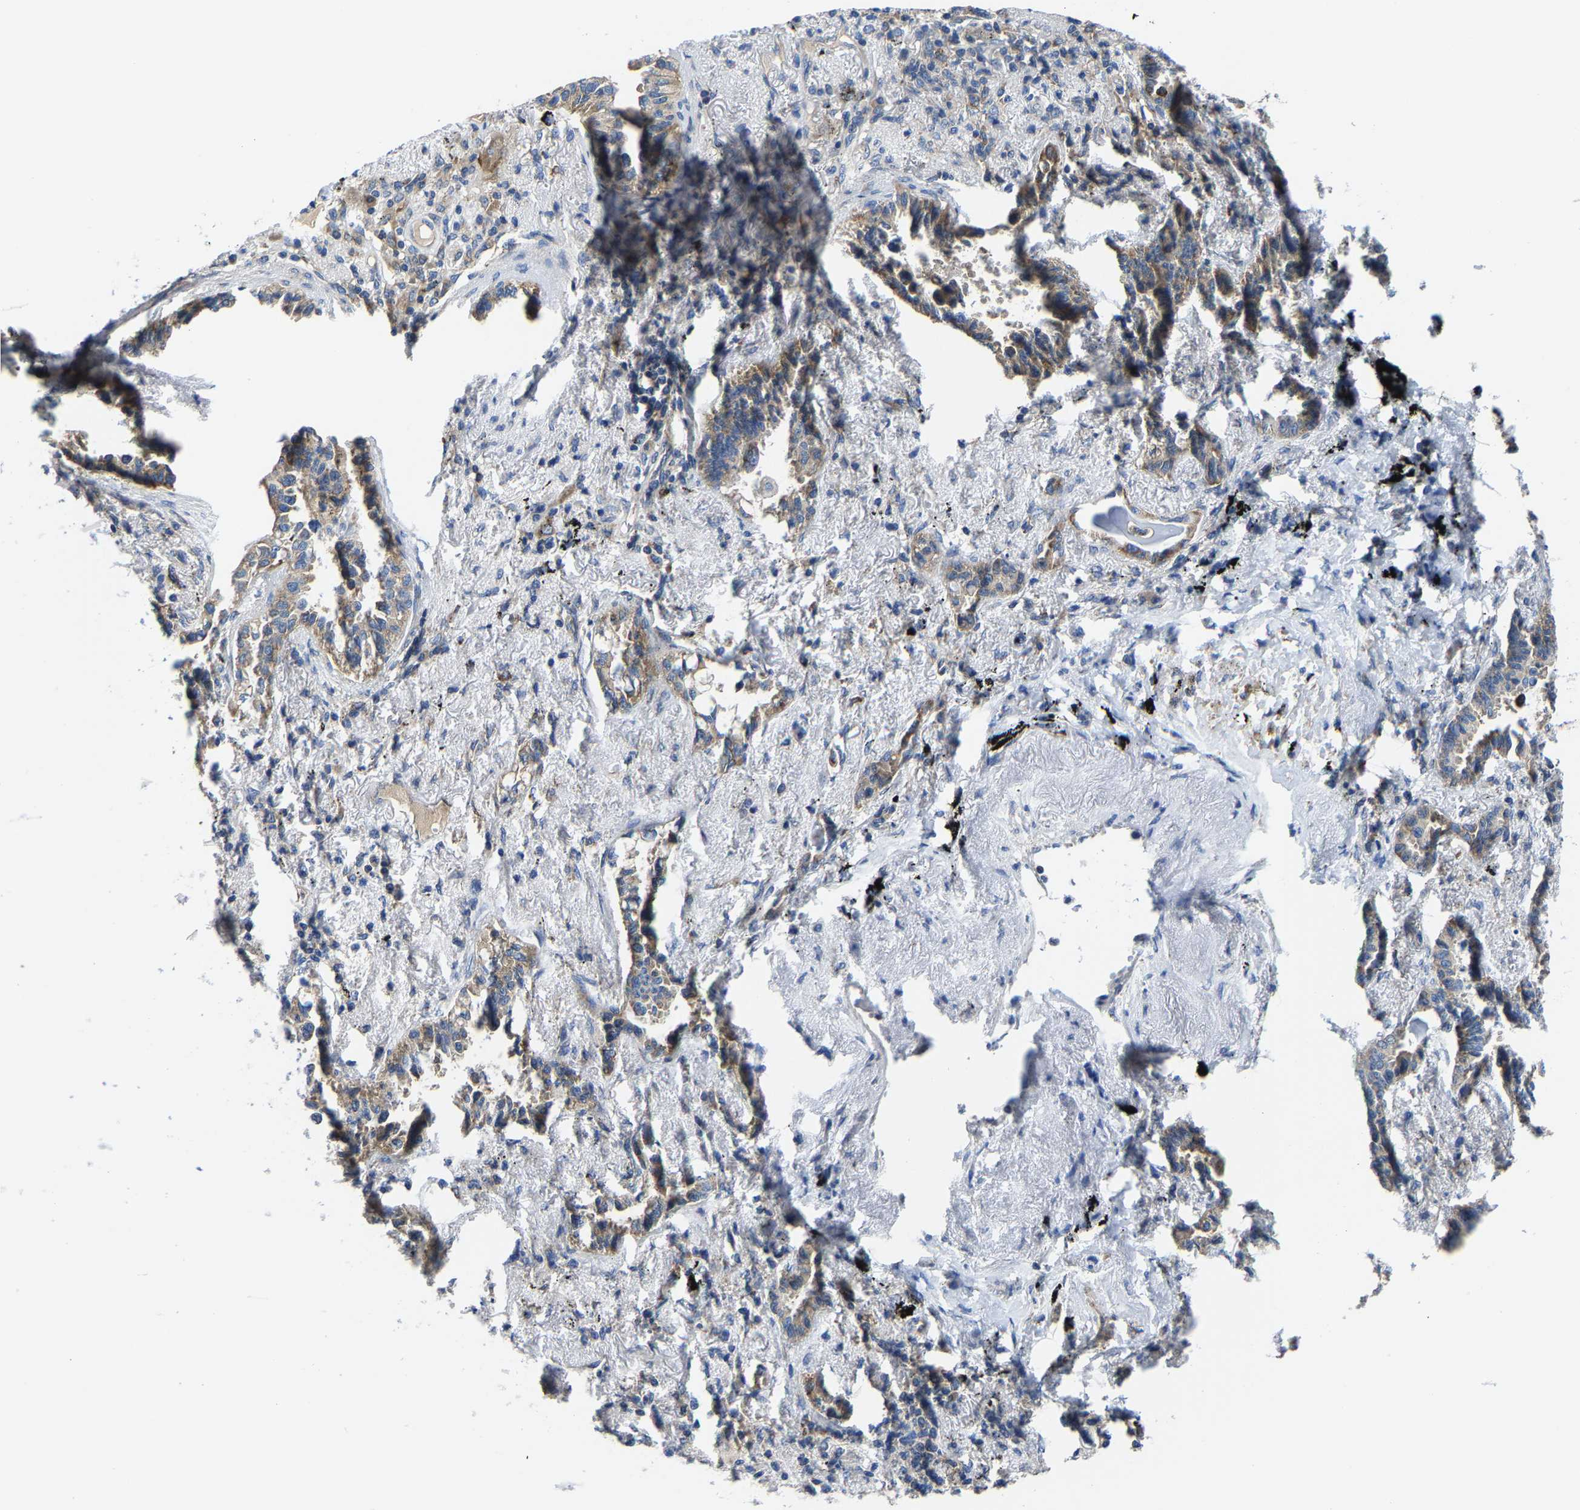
{"staining": {"intensity": "moderate", "quantity": "25%-75%", "location": "cytoplasmic/membranous"}, "tissue": "lung cancer", "cell_type": "Tumor cells", "image_type": "cancer", "snomed": [{"axis": "morphology", "description": "Adenocarcinoma, NOS"}, {"axis": "topography", "description": "Lung"}], "caption": "About 25%-75% of tumor cells in lung cancer reveal moderate cytoplasmic/membranous protein positivity as visualized by brown immunohistochemical staining.", "gene": "G3BP2", "patient": {"sex": "male", "age": 59}}